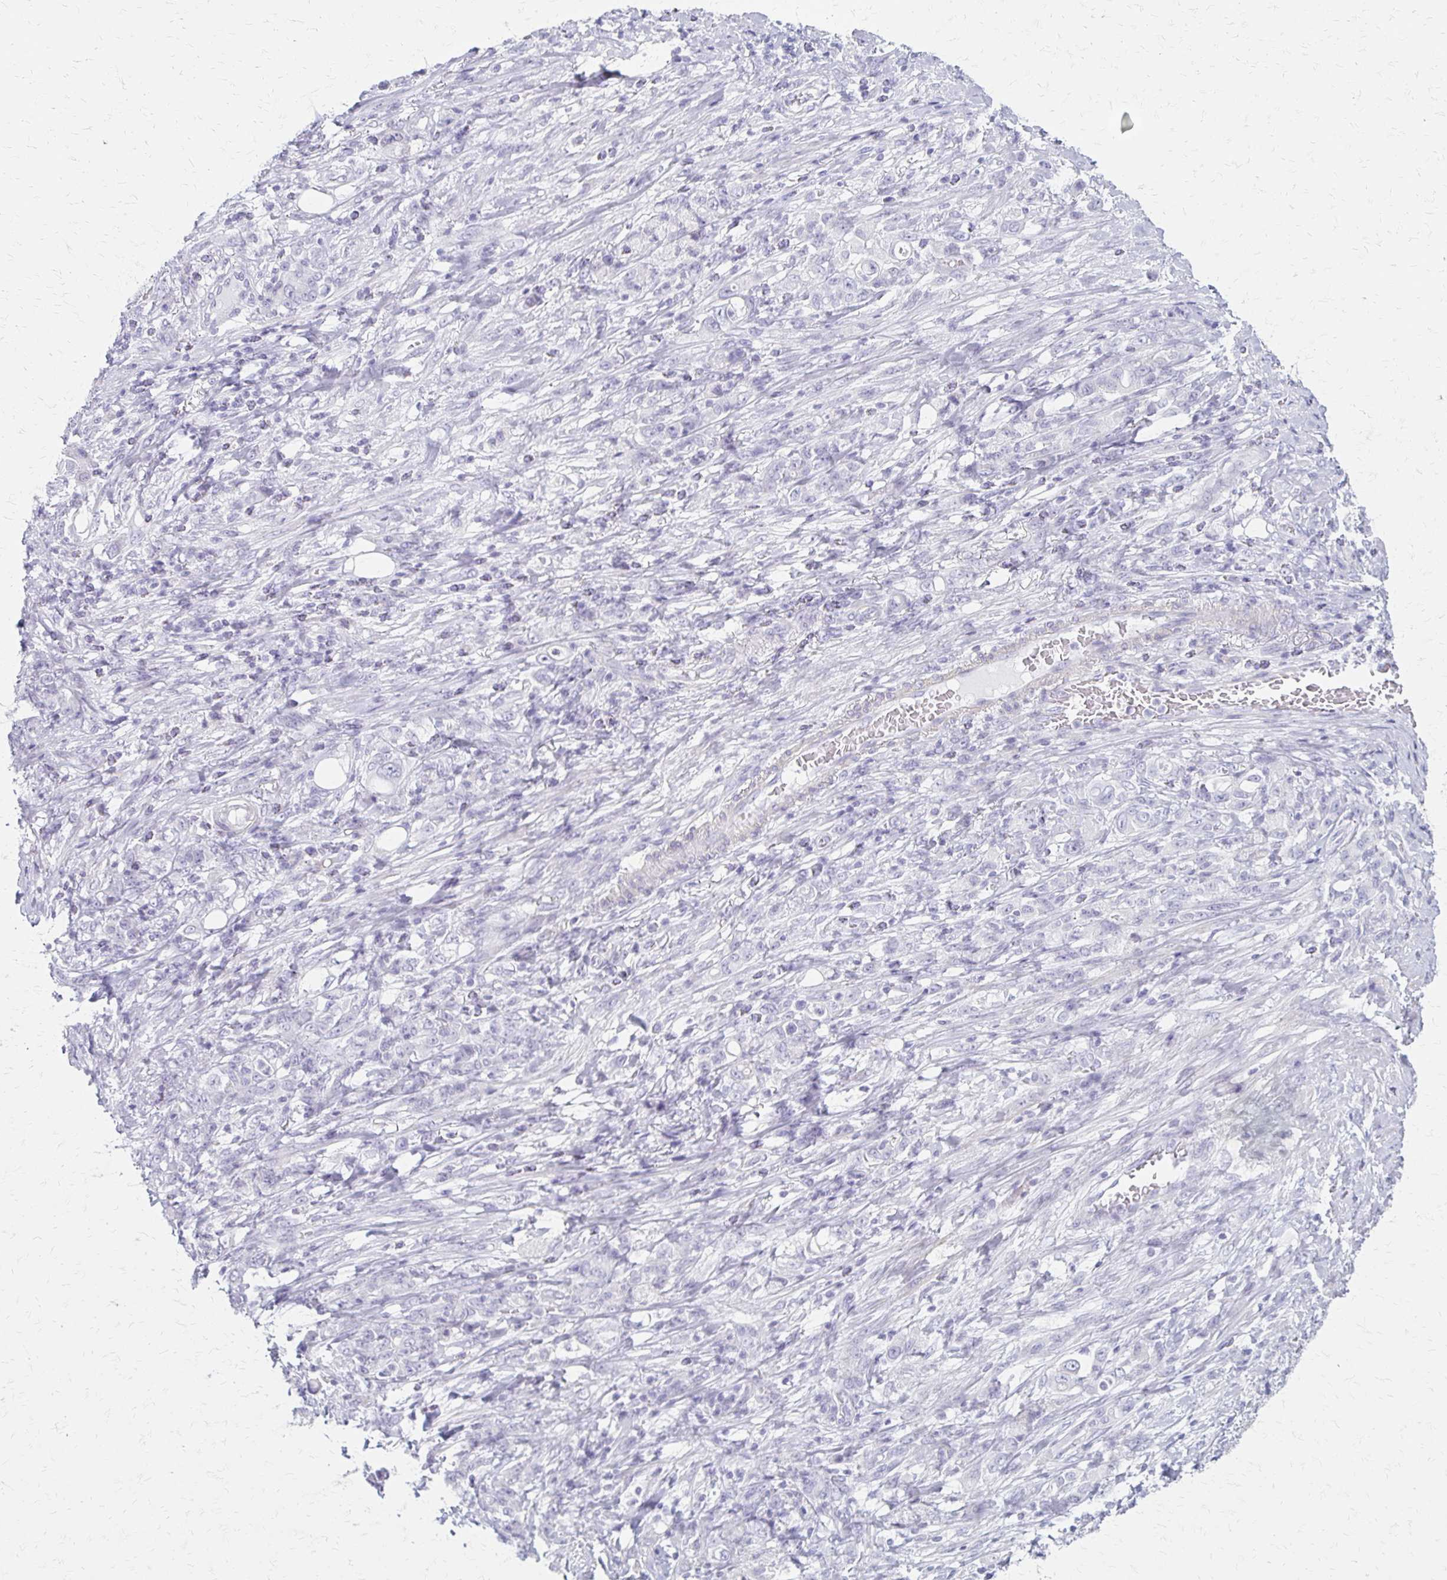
{"staining": {"intensity": "negative", "quantity": "none", "location": "none"}, "tissue": "stomach cancer", "cell_type": "Tumor cells", "image_type": "cancer", "snomed": [{"axis": "morphology", "description": "Adenocarcinoma, NOS"}, {"axis": "topography", "description": "Stomach"}], "caption": "The image demonstrates no significant expression in tumor cells of adenocarcinoma (stomach).", "gene": "IVL", "patient": {"sex": "female", "age": 79}}